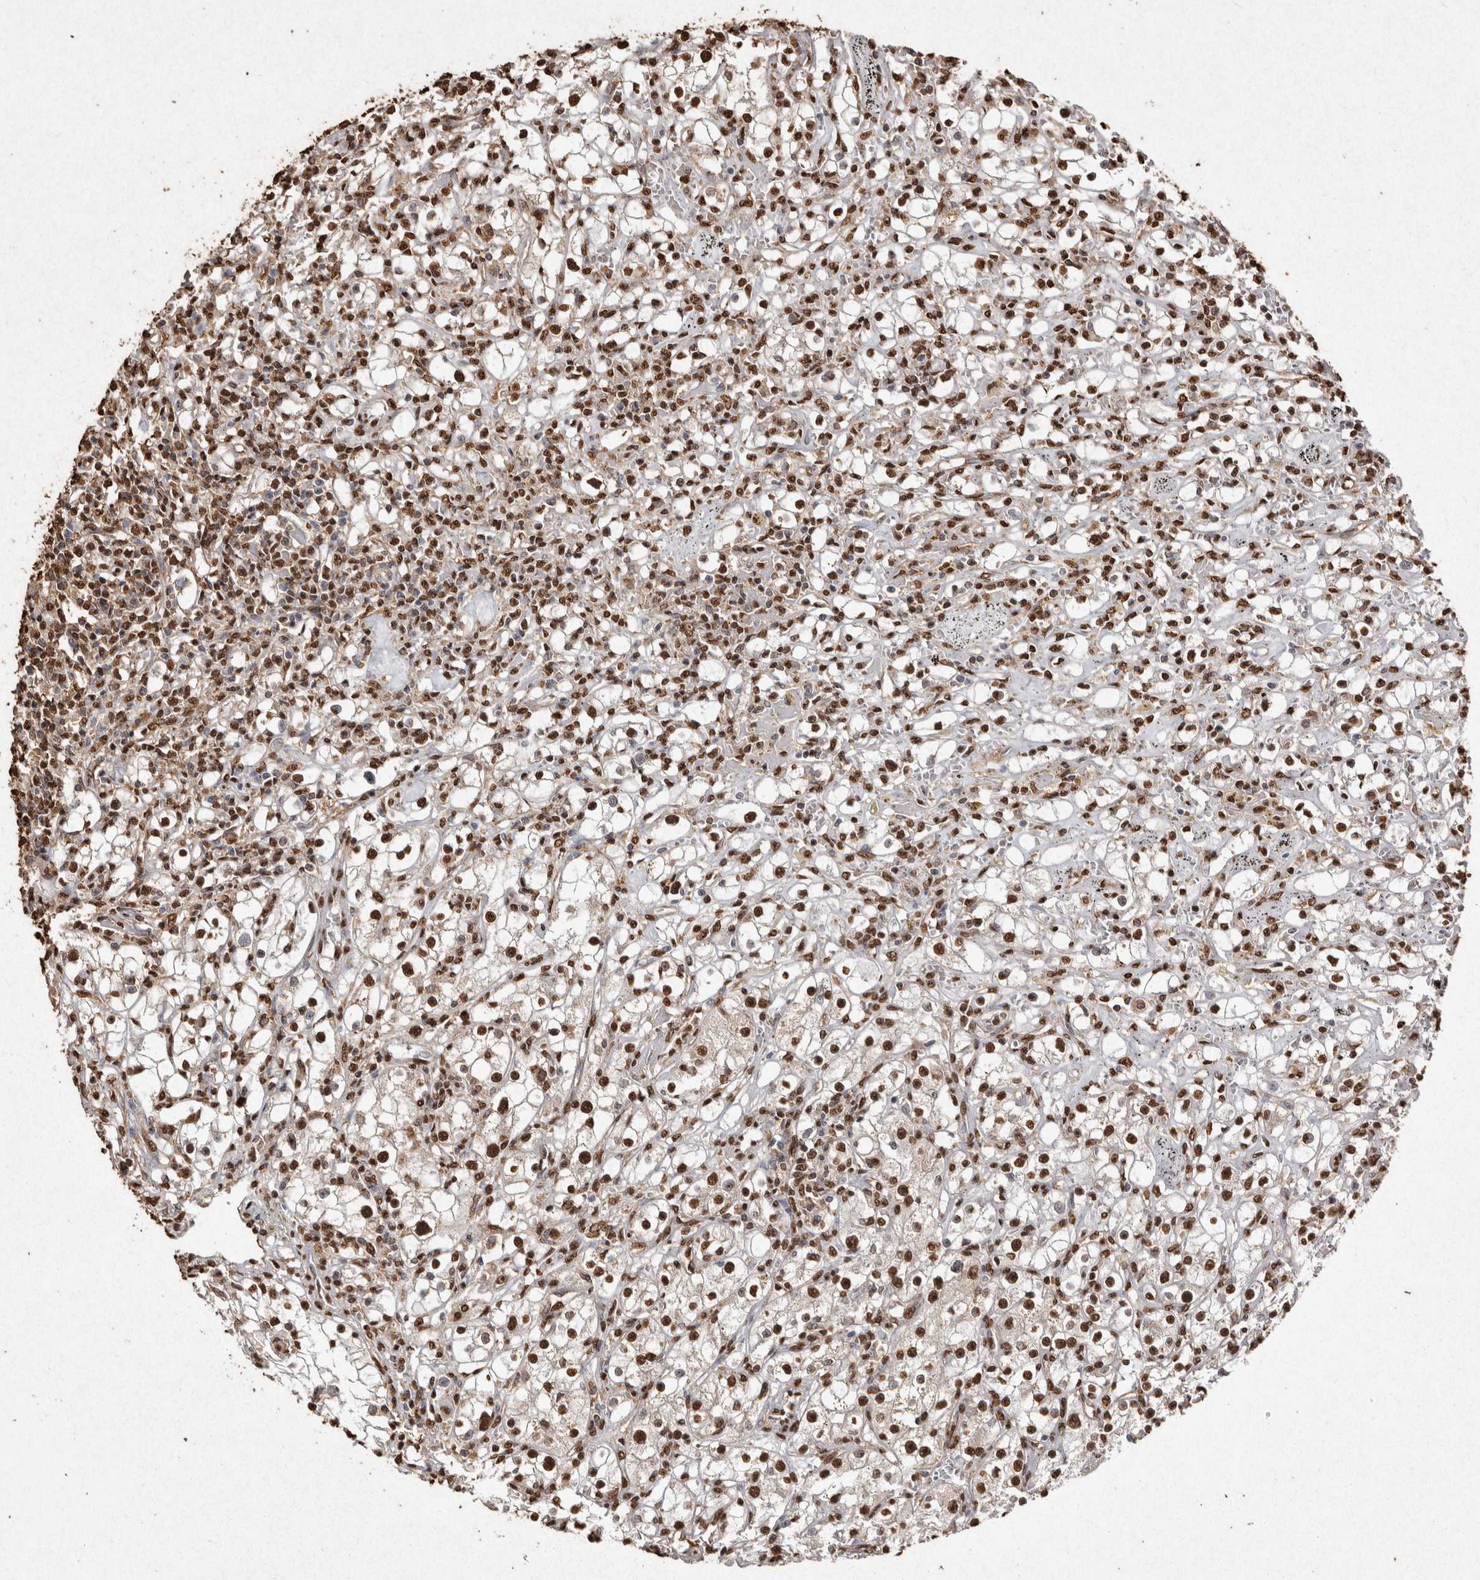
{"staining": {"intensity": "strong", "quantity": ">75%", "location": "nuclear"}, "tissue": "renal cancer", "cell_type": "Tumor cells", "image_type": "cancer", "snomed": [{"axis": "morphology", "description": "Adenocarcinoma, NOS"}, {"axis": "topography", "description": "Kidney"}], "caption": "Adenocarcinoma (renal) stained with a protein marker exhibits strong staining in tumor cells.", "gene": "FSTL3", "patient": {"sex": "male", "age": 56}}